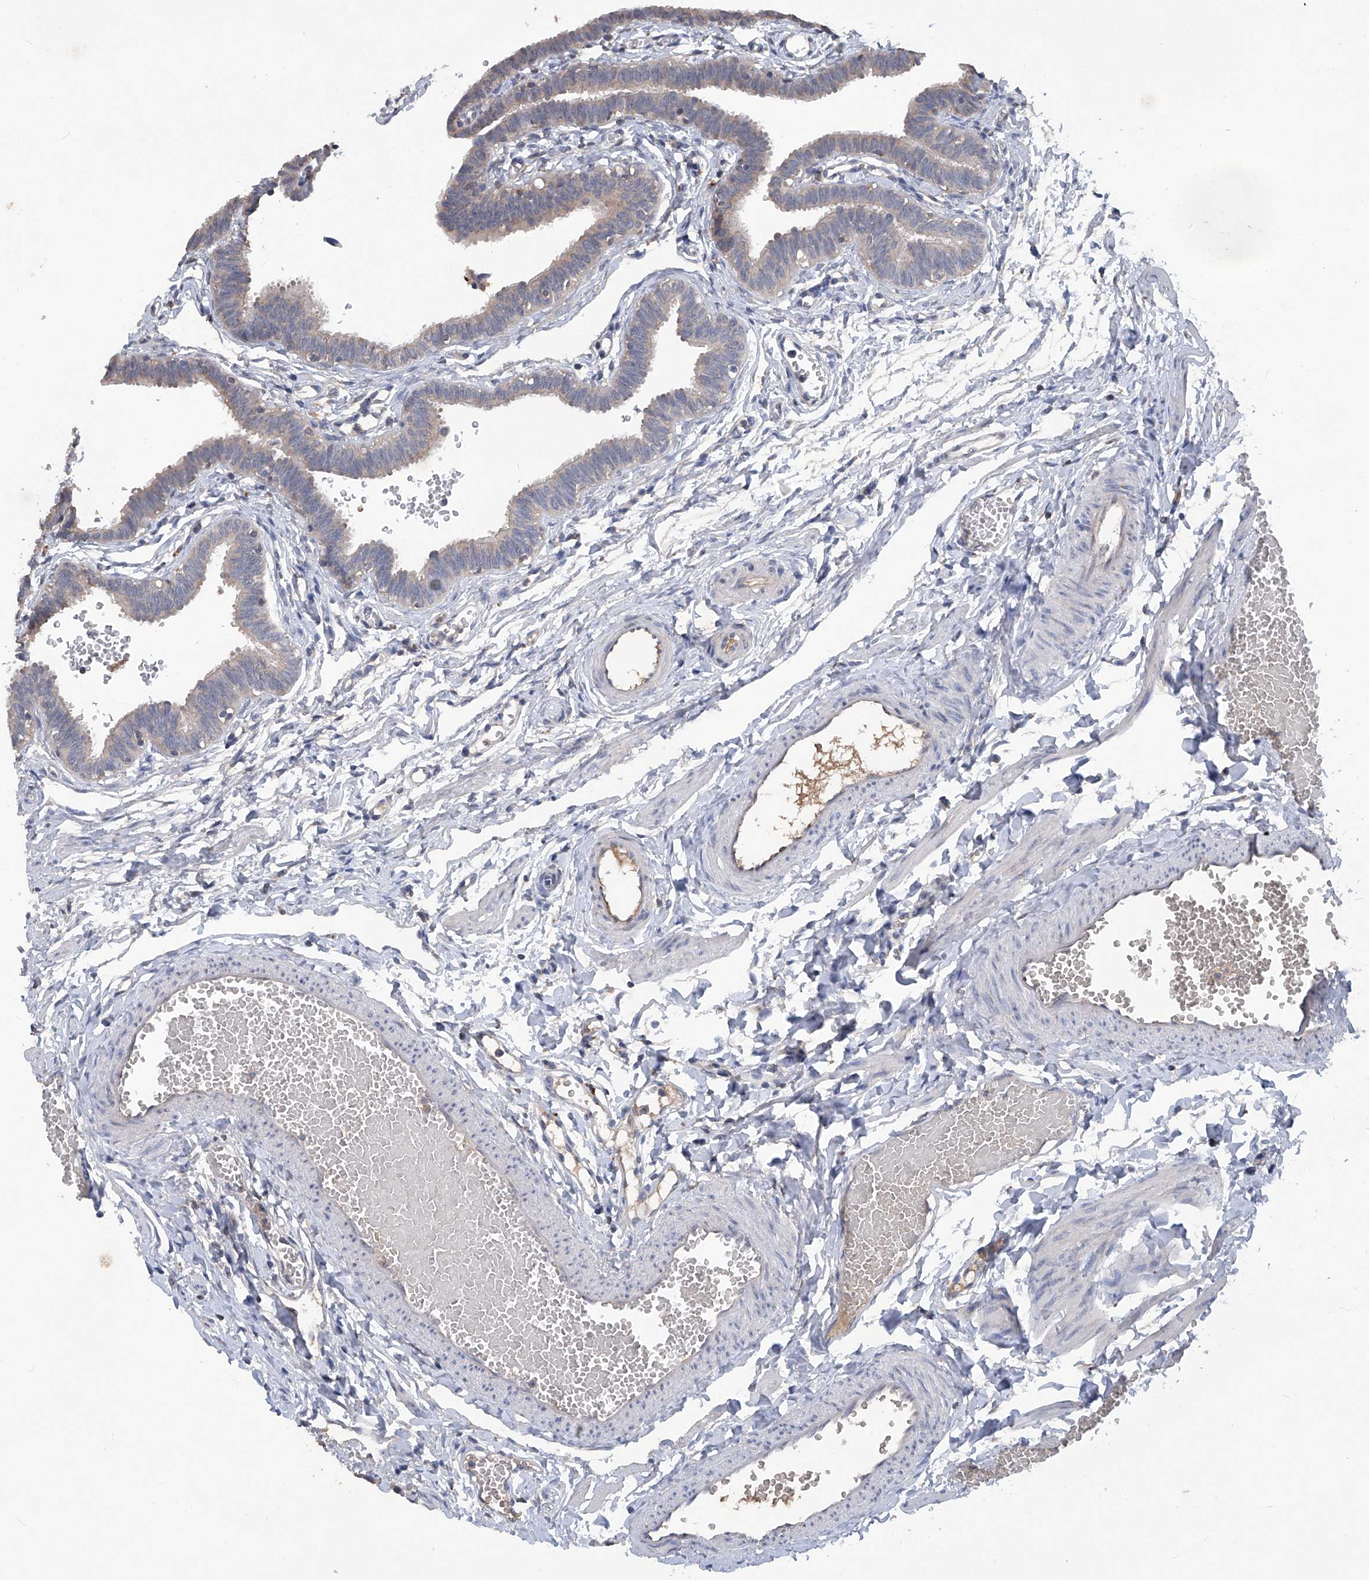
{"staining": {"intensity": "weak", "quantity": "25%-75%", "location": "cytoplasmic/membranous"}, "tissue": "fallopian tube", "cell_type": "Glandular cells", "image_type": "normal", "snomed": [{"axis": "morphology", "description": "Normal tissue, NOS"}, {"axis": "topography", "description": "Fallopian tube"}, {"axis": "topography", "description": "Ovary"}], "caption": "A photomicrograph of fallopian tube stained for a protein exhibits weak cytoplasmic/membranous brown staining in glandular cells. (brown staining indicates protein expression, while blue staining denotes nuclei).", "gene": "PCSK5", "patient": {"sex": "female", "age": 23}}